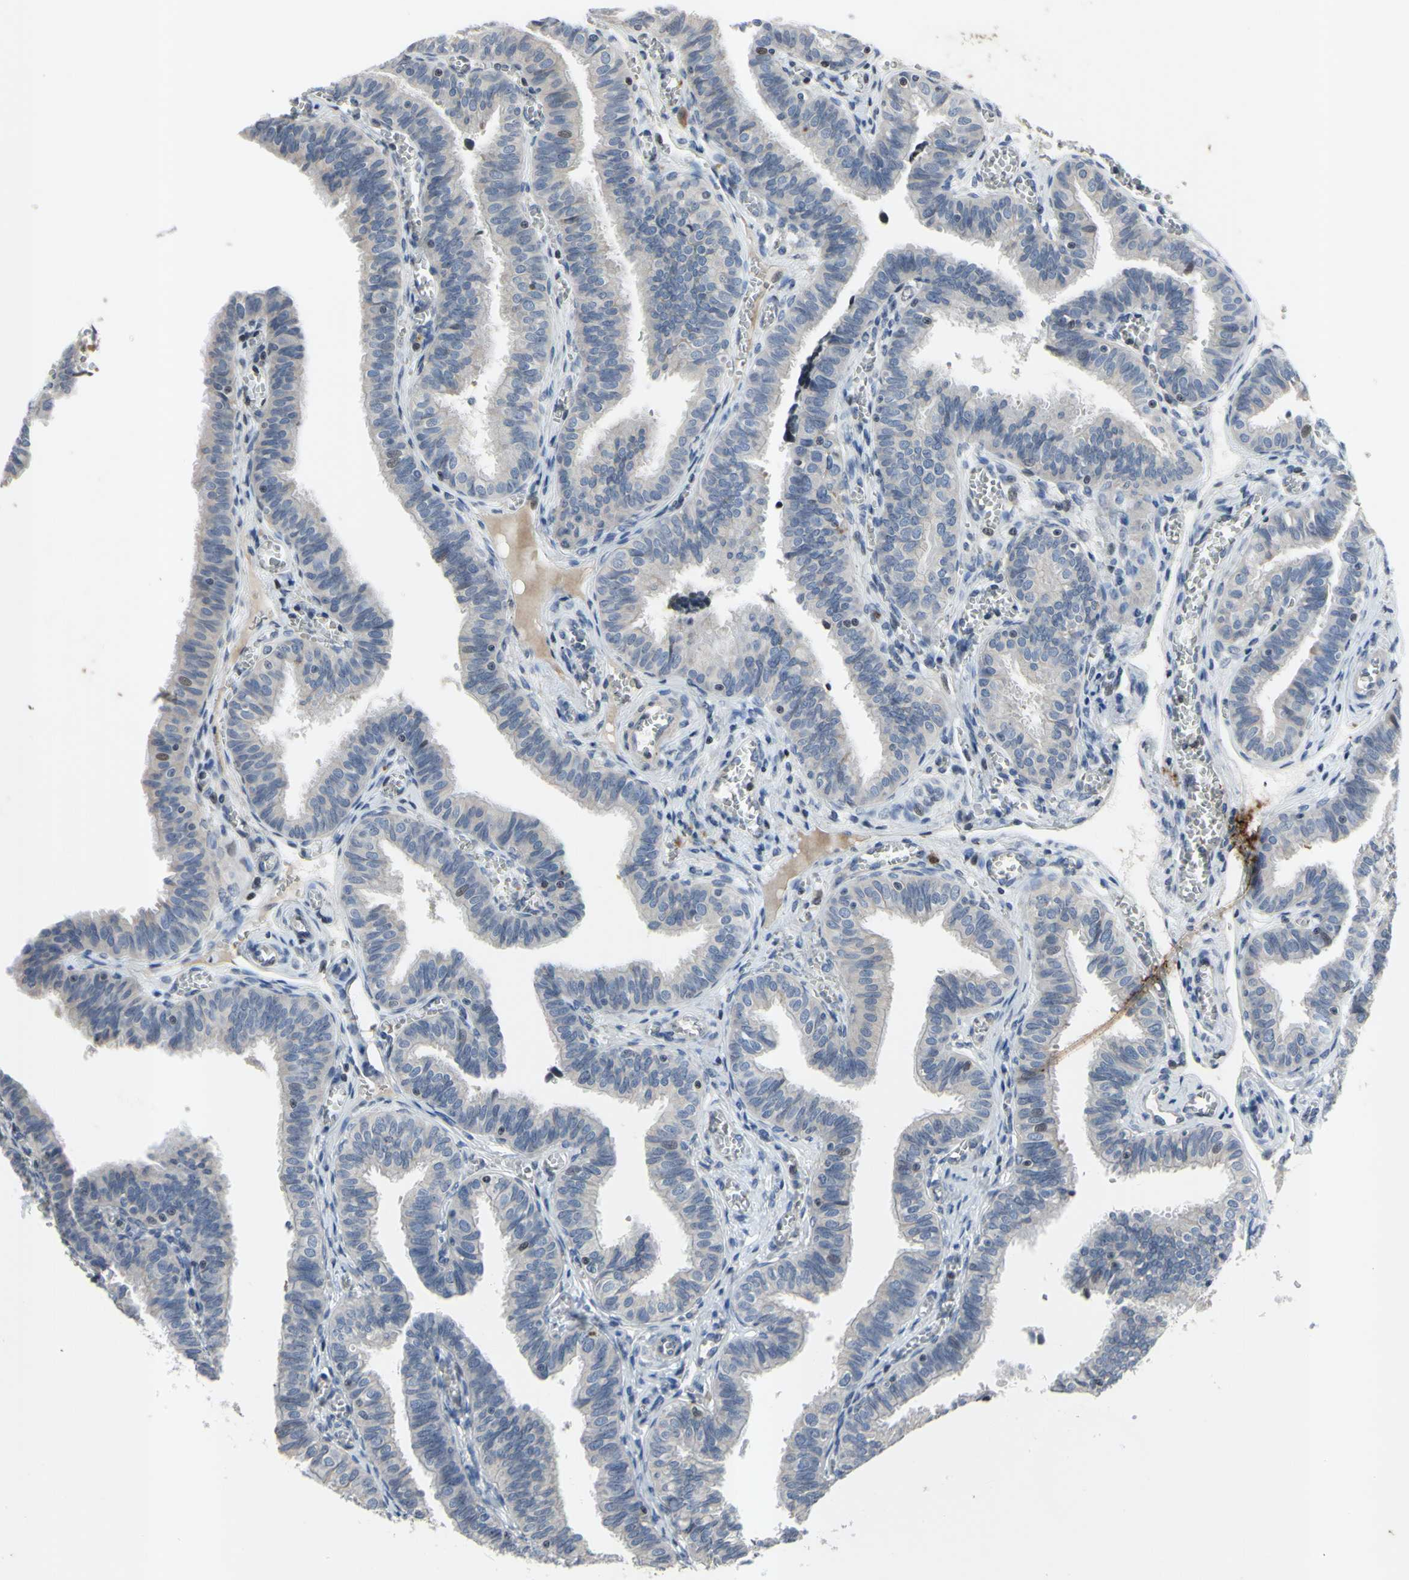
{"staining": {"intensity": "moderate", "quantity": "<25%", "location": "nuclear"}, "tissue": "fallopian tube", "cell_type": "Glandular cells", "image_type": "normal", "snomed": [{"axis": "morphology", "description": "Normal tissue, NOS"}, {"axis": "topography", "description": "Fallopian tube"}], "caption": "Immunohistochemical staining of normal human fallopian tube exhibits <25% levels of moderate nuclear protein expression in approximately <25% of glandular cells. (Brightfield microscopy of DAB IHC at high magnification).", "gene": "ARG1", "patient": {"sex": "female", "age": 46}}